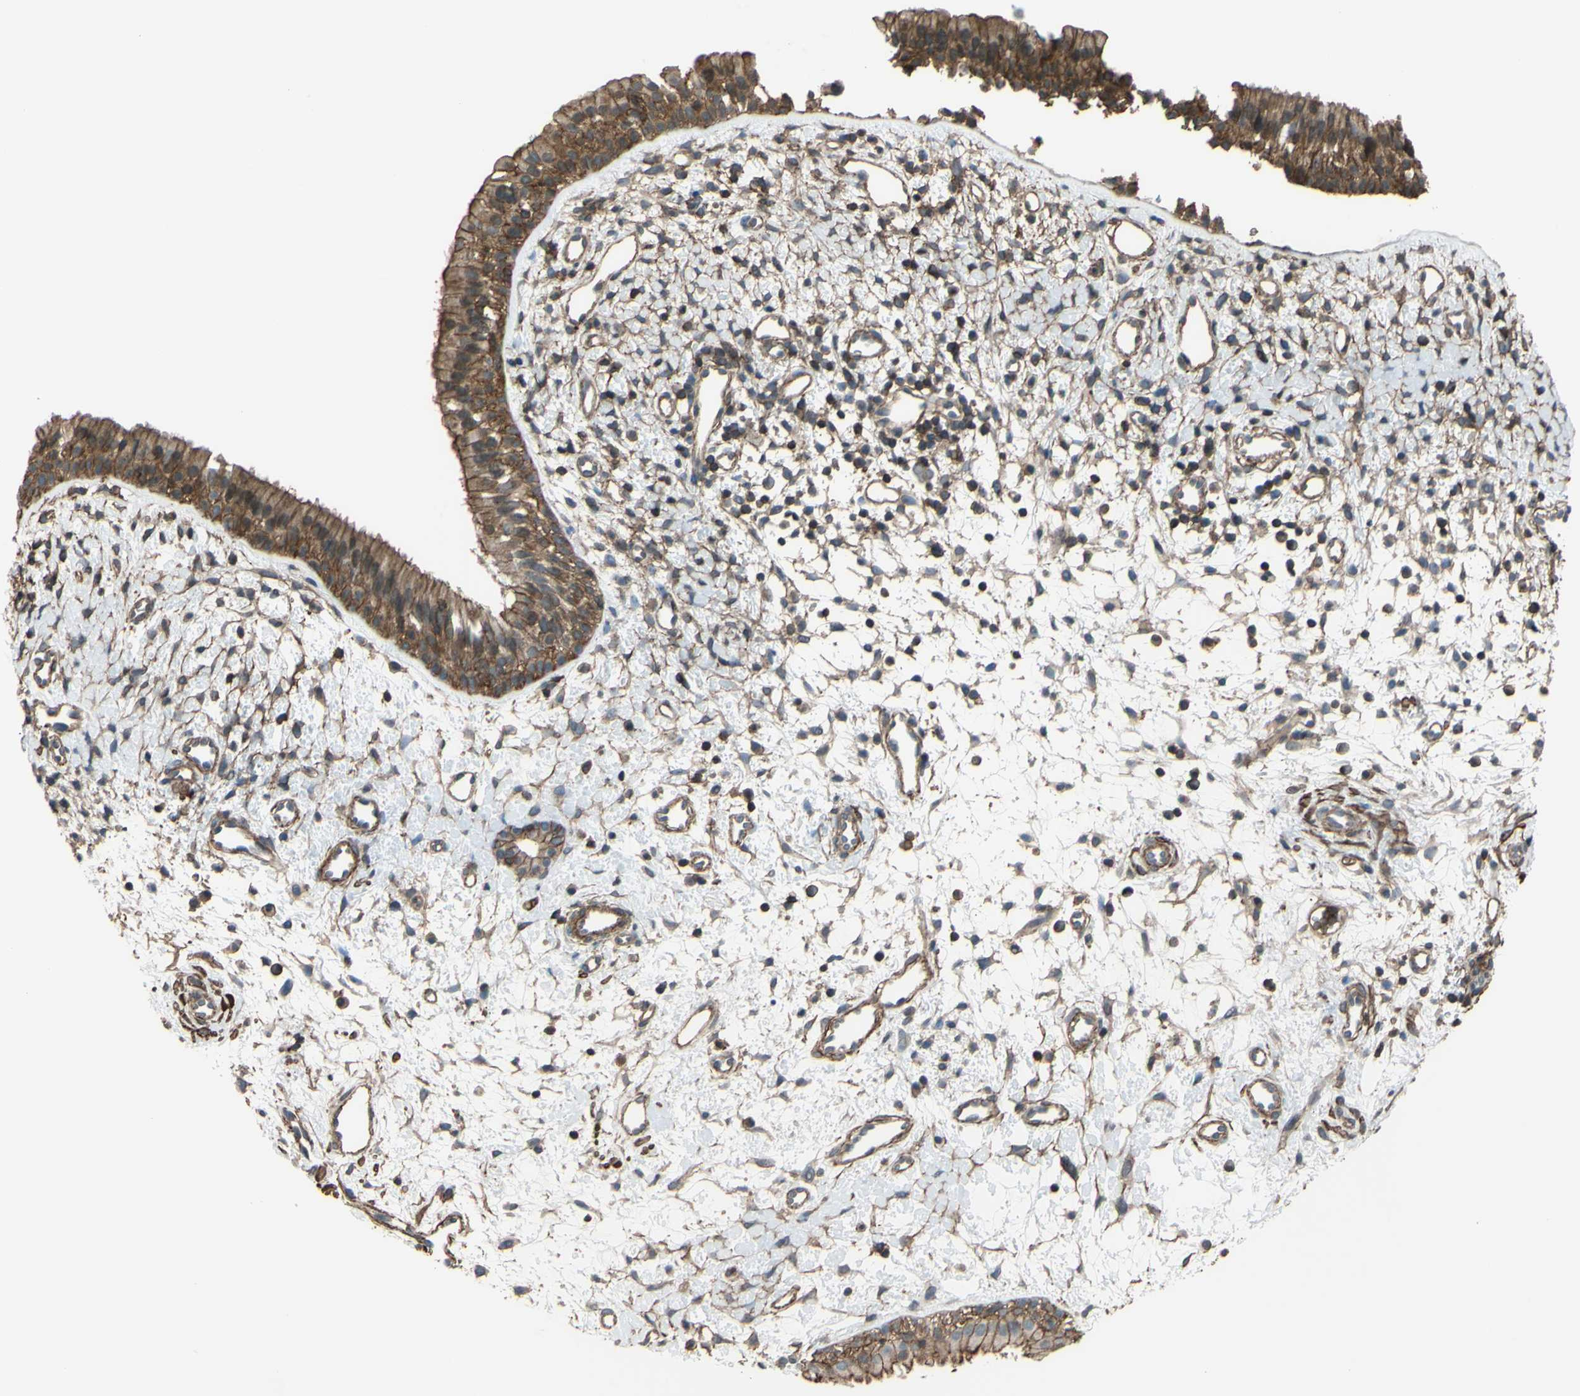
{"staining": {"intensity": "strong", "quantity": ">75%", "location": "cytoplasmic/membranous"}, "tissue": "nasopharynx", "cell_type": "Respiratory epithelial cells", "image_type": "normal", "snomed": [{"axis": "morphology", "description": "Normal tissue, NOS"}, {"axis": "topography", "description": "Nasopharynx"}], "caption": "An immunohistochemistry micrograph of normal tissue is shown. Protein staining in brown labels strong cytoplasmic/membranous positivity in nasopharynx within respiratory epithelial cells.", "gene": "ADD3", "patient": {"sex": "male", "age": 22}}